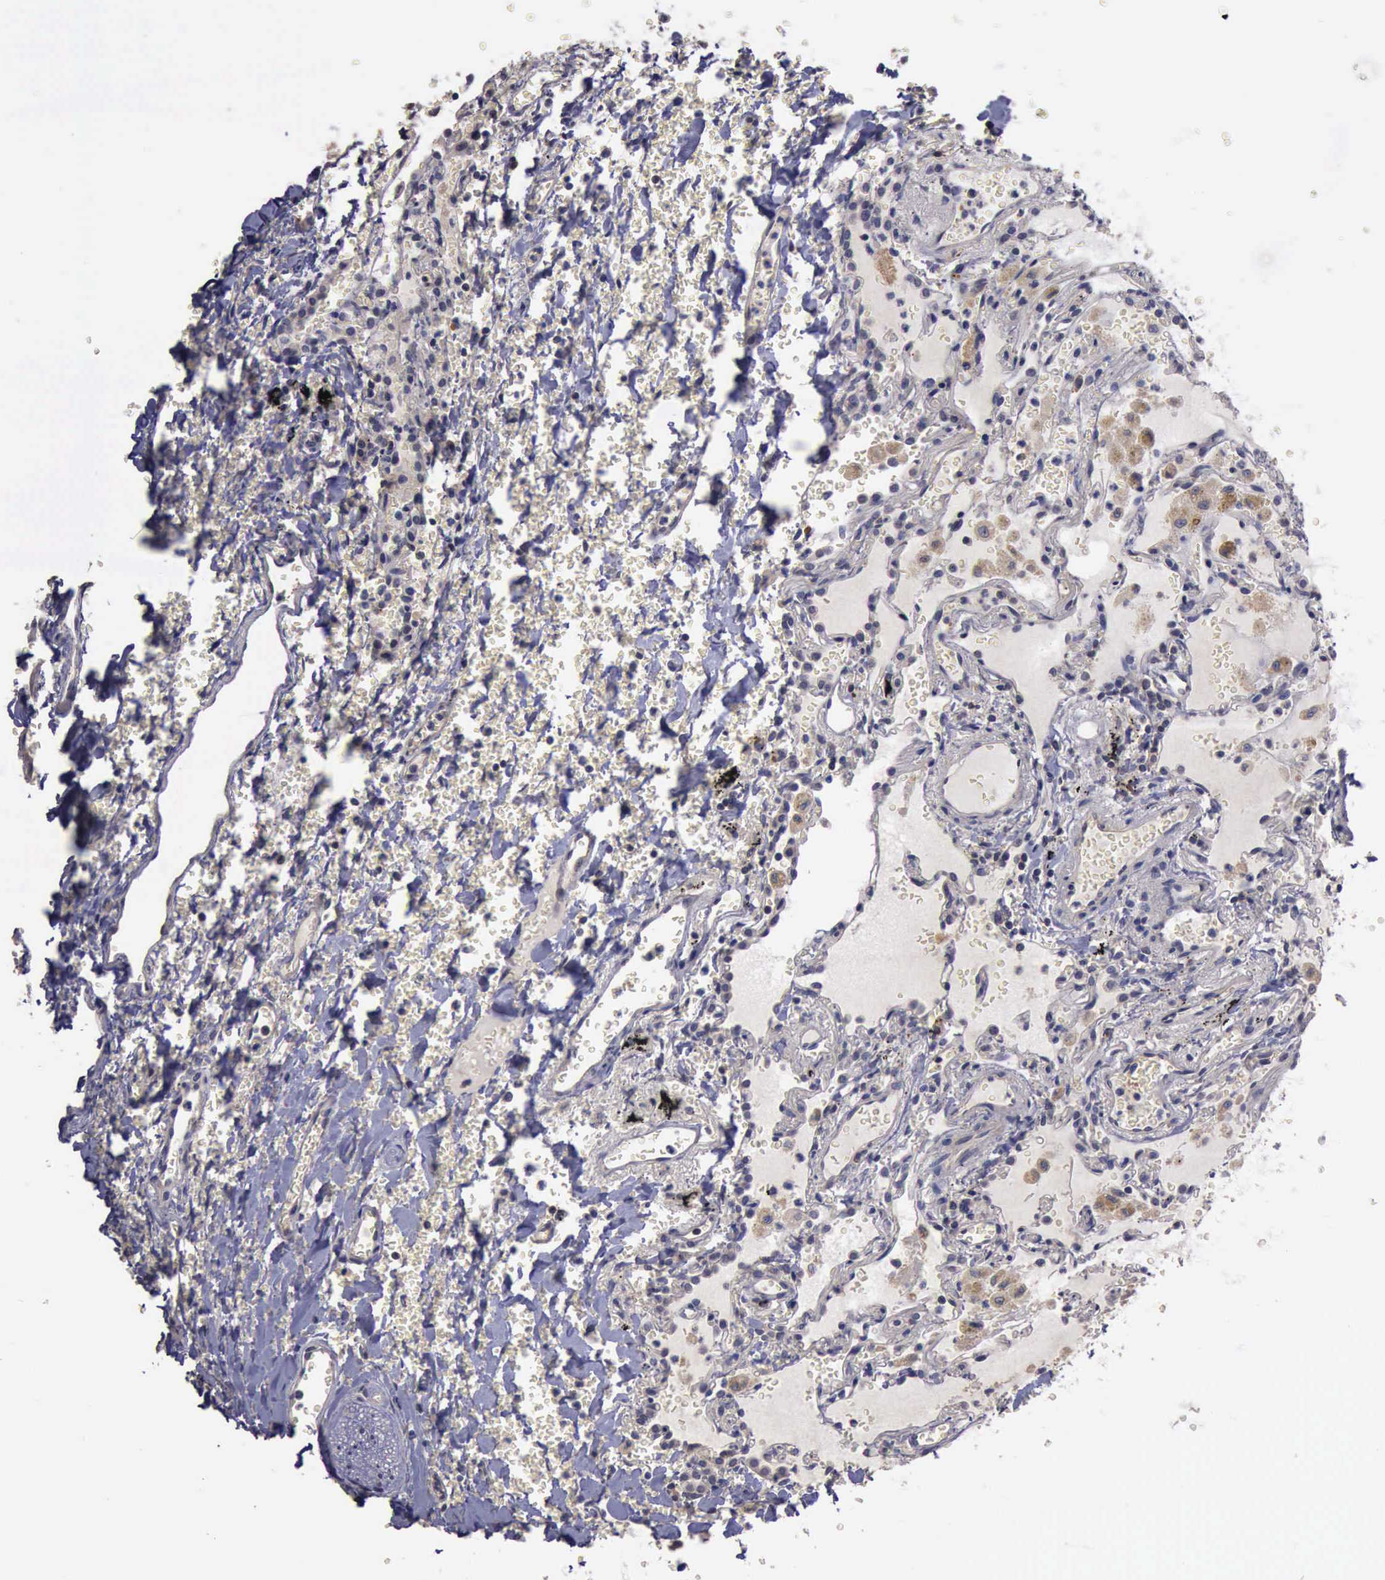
{"staining": {"intensity": "negative", "quantity": "none", "location": "none"}, "tissue": "carcinoid", "cell_type": "Tumor cells", "image_type": "cancer", "snomed": [{"axis": "morphology", "description": "Carcinoid, malignant, NOS"}, {"axis": "topography", "description": "Bronchus"}], "caption": "There is no significant expression in tumor cells of carcinoid. (DAB (3,3'-diaminobenzidine) immunohistochemistry (IHC), high magnification).", "gene": "CRKL", "patient": {"sex": "male", "age": 55}}